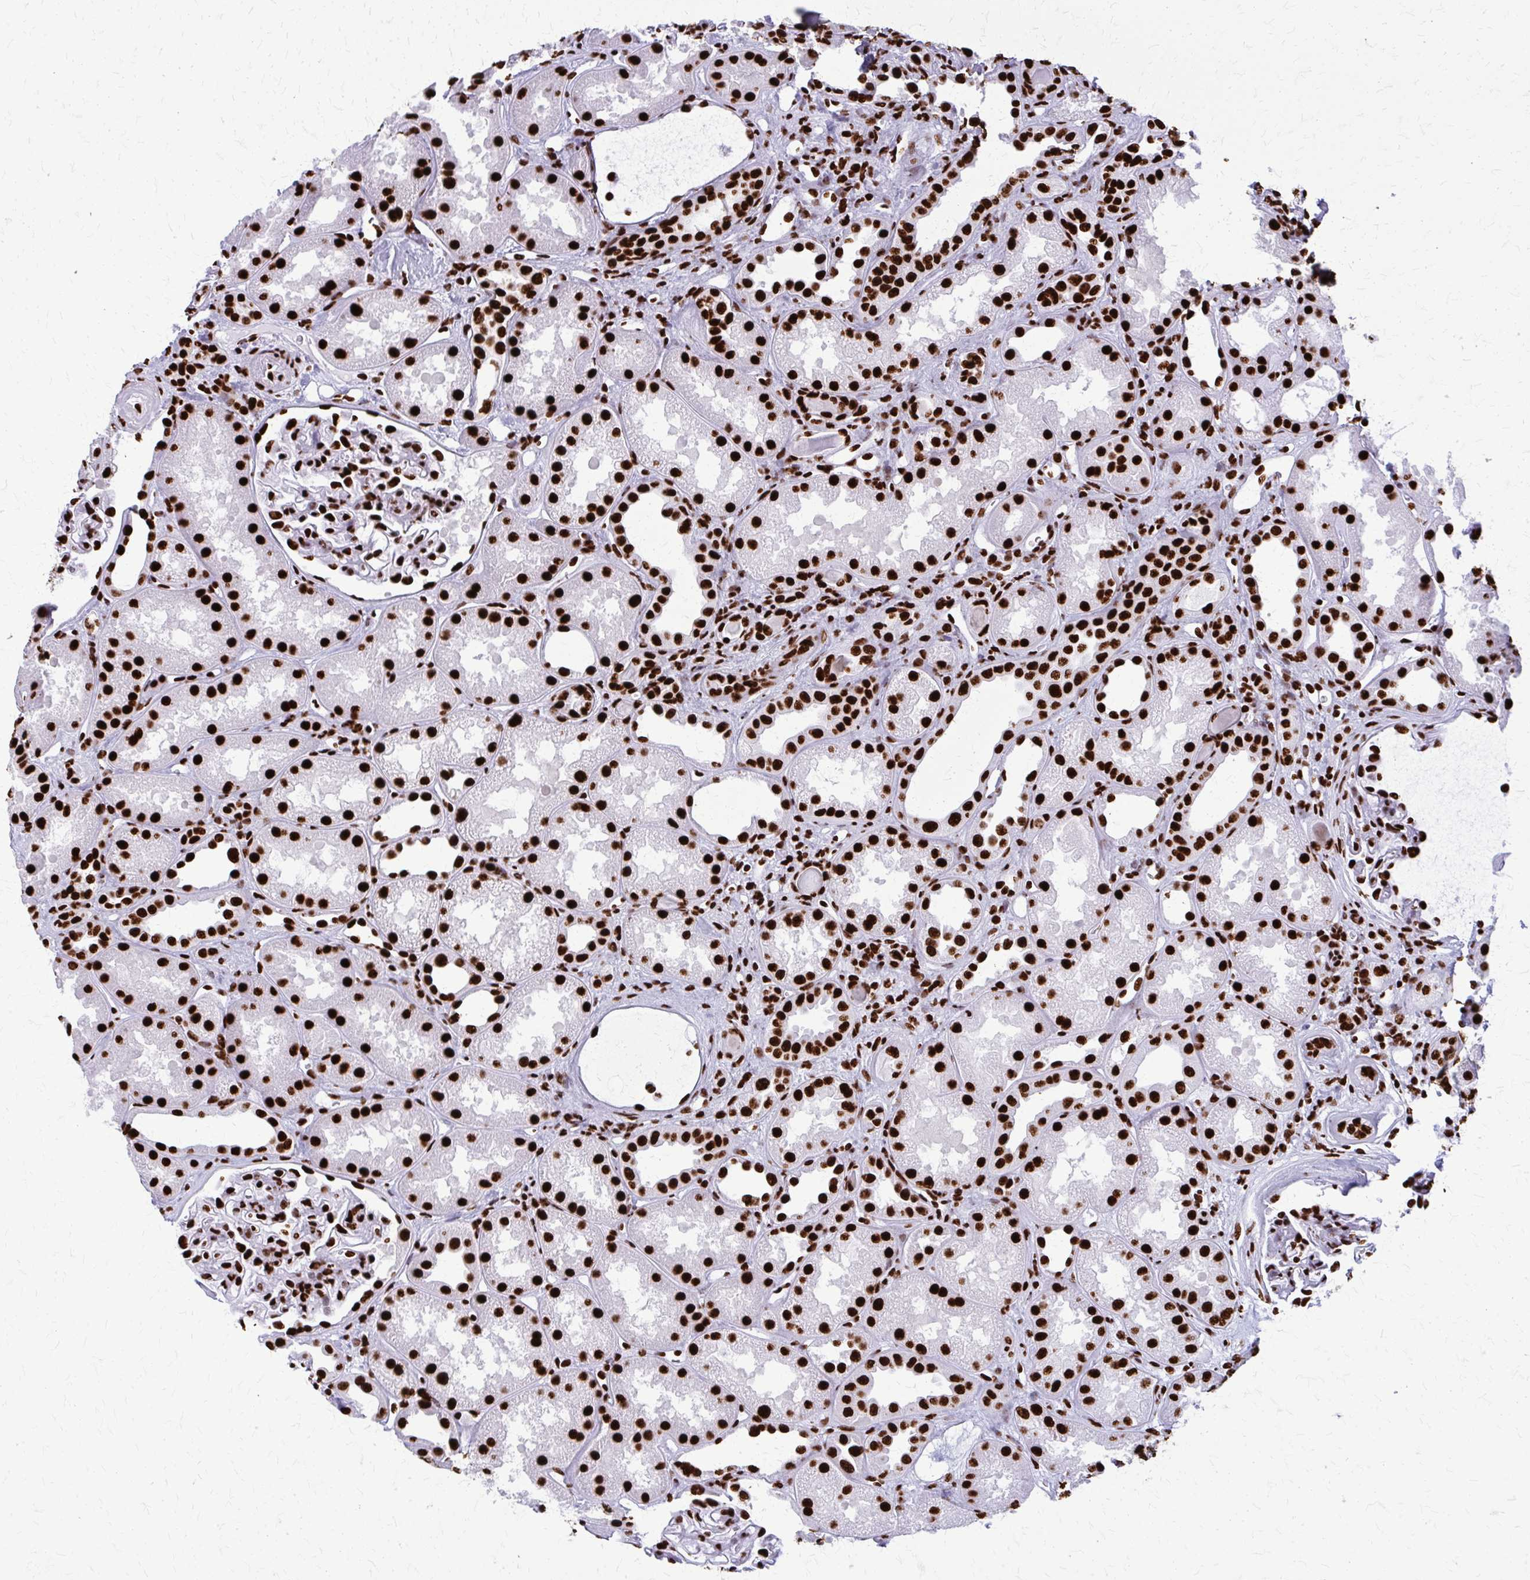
{"staining": {"intensity": "strong", "quantity": ">75%", "location": "nuclear"}, "tissue": "kidney", "cell_type": "Cells in glomeruli", "image_type": "normal", "snomed": [{"axis": "morphology", "description": "Normal tissue, NOS"}, {"axis": "topography", "description": "Kidney"}], "caption": "A photomicrograph of kidney stained for a protein reveals strong nuclear brown staining in cells in glomeruli. Nuclei are stained in blue.", "gene": "SFPQ", "patient": {"sex": "male", "age": 61}}